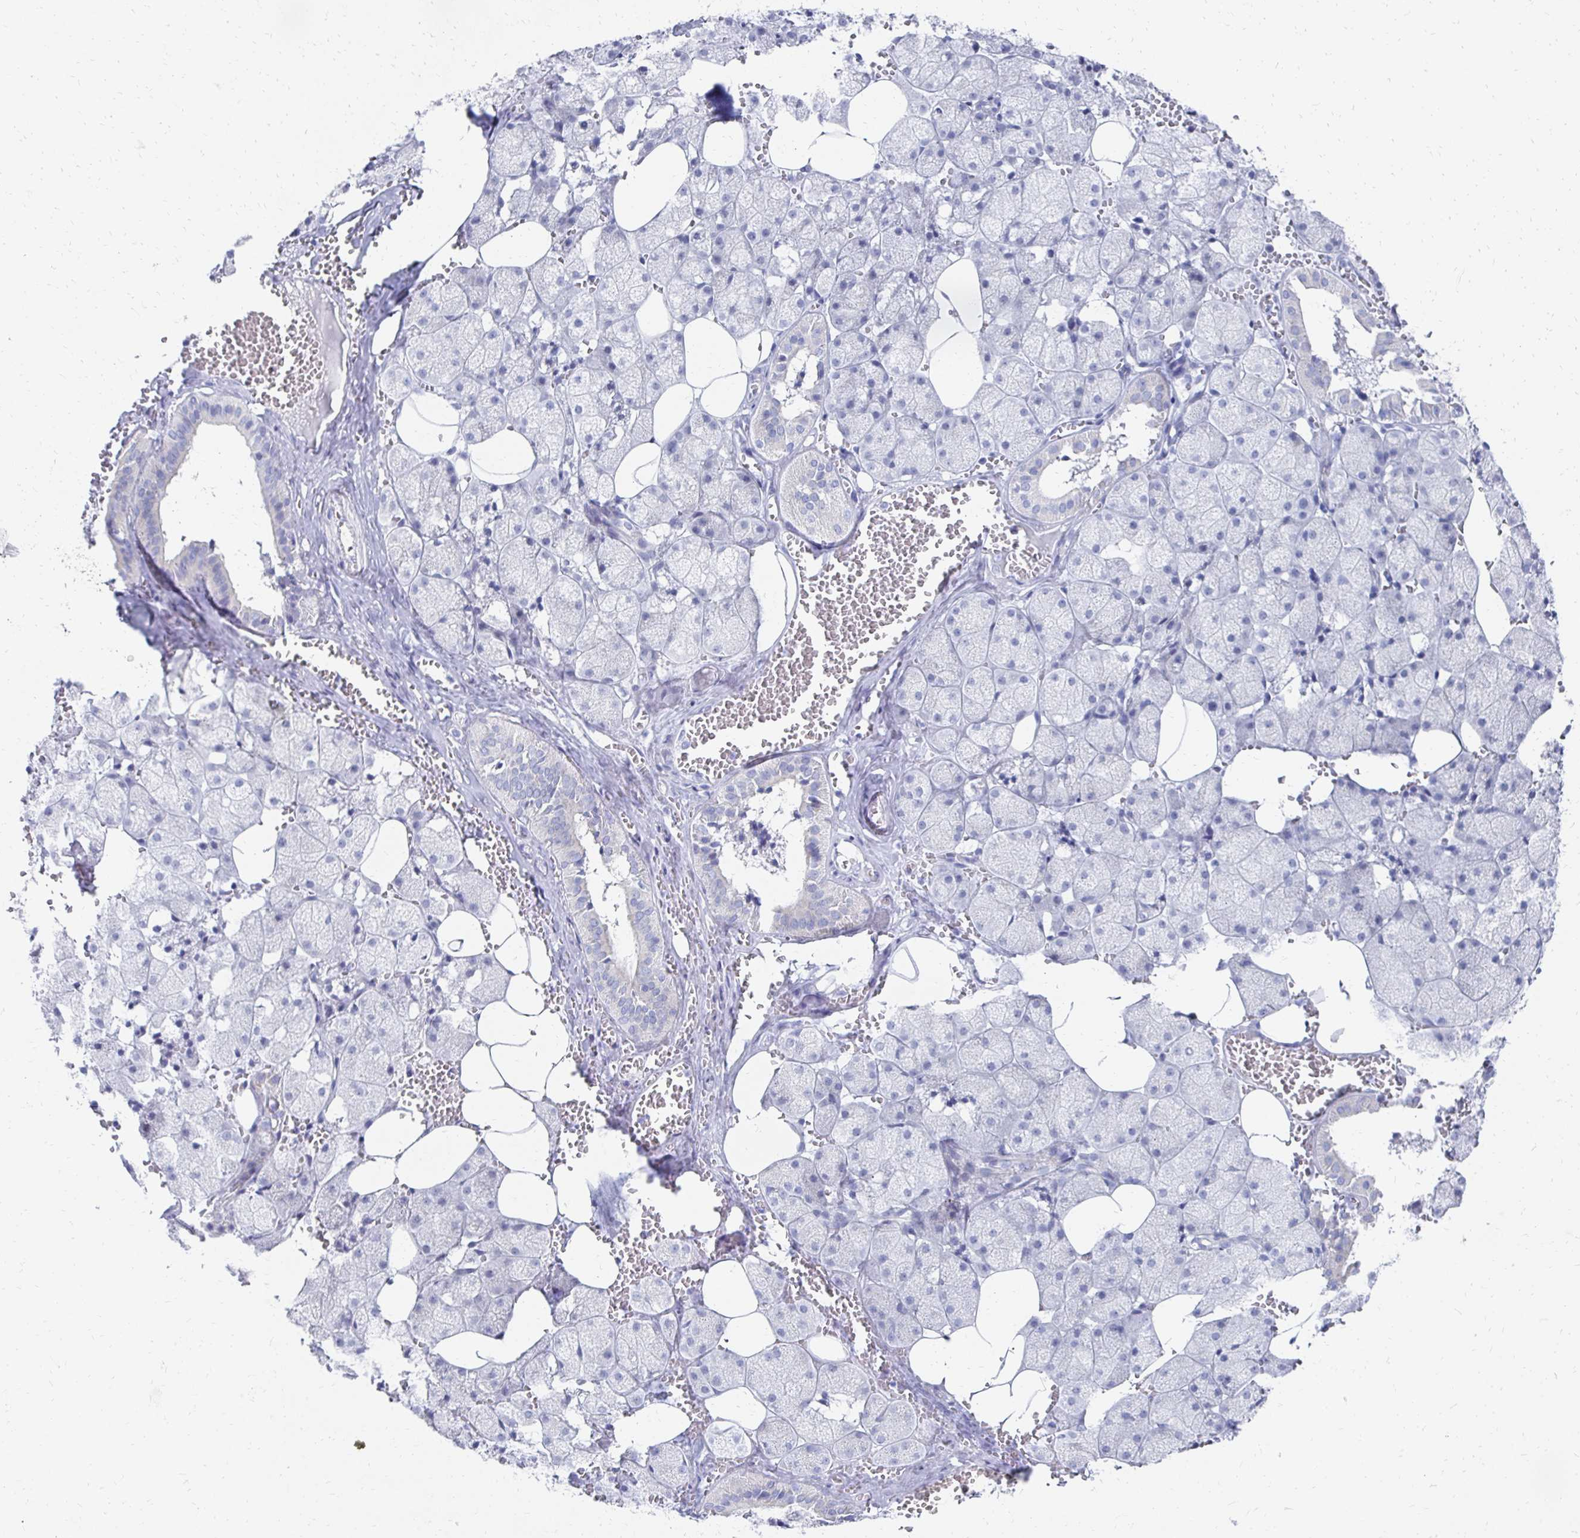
{"staining": {"intensity": "negative", "quantity": "none", "location": "none"}, "tissue": "salivary gland", "cell_type": "Glandular cells", "image_type": "normal", "snomed": [{"axis": "morphology", "description": "Normal tissue, NOS"}, {"axis": "topography", "description": "Salivary gland"}, {"axis": "topography", "description": "Peripheral nerve tissue"}], "caption": "DAB (3,3'-diaminobenzidine) immunohistochemical staining of normal salivary gland reveals no significant staining in glandular cells. (DAB immunohistochemistry (IHC) with hematoxylin counter stain).", "gene": "SYCP3", "patient": {"sex": "male", "age": 38}}